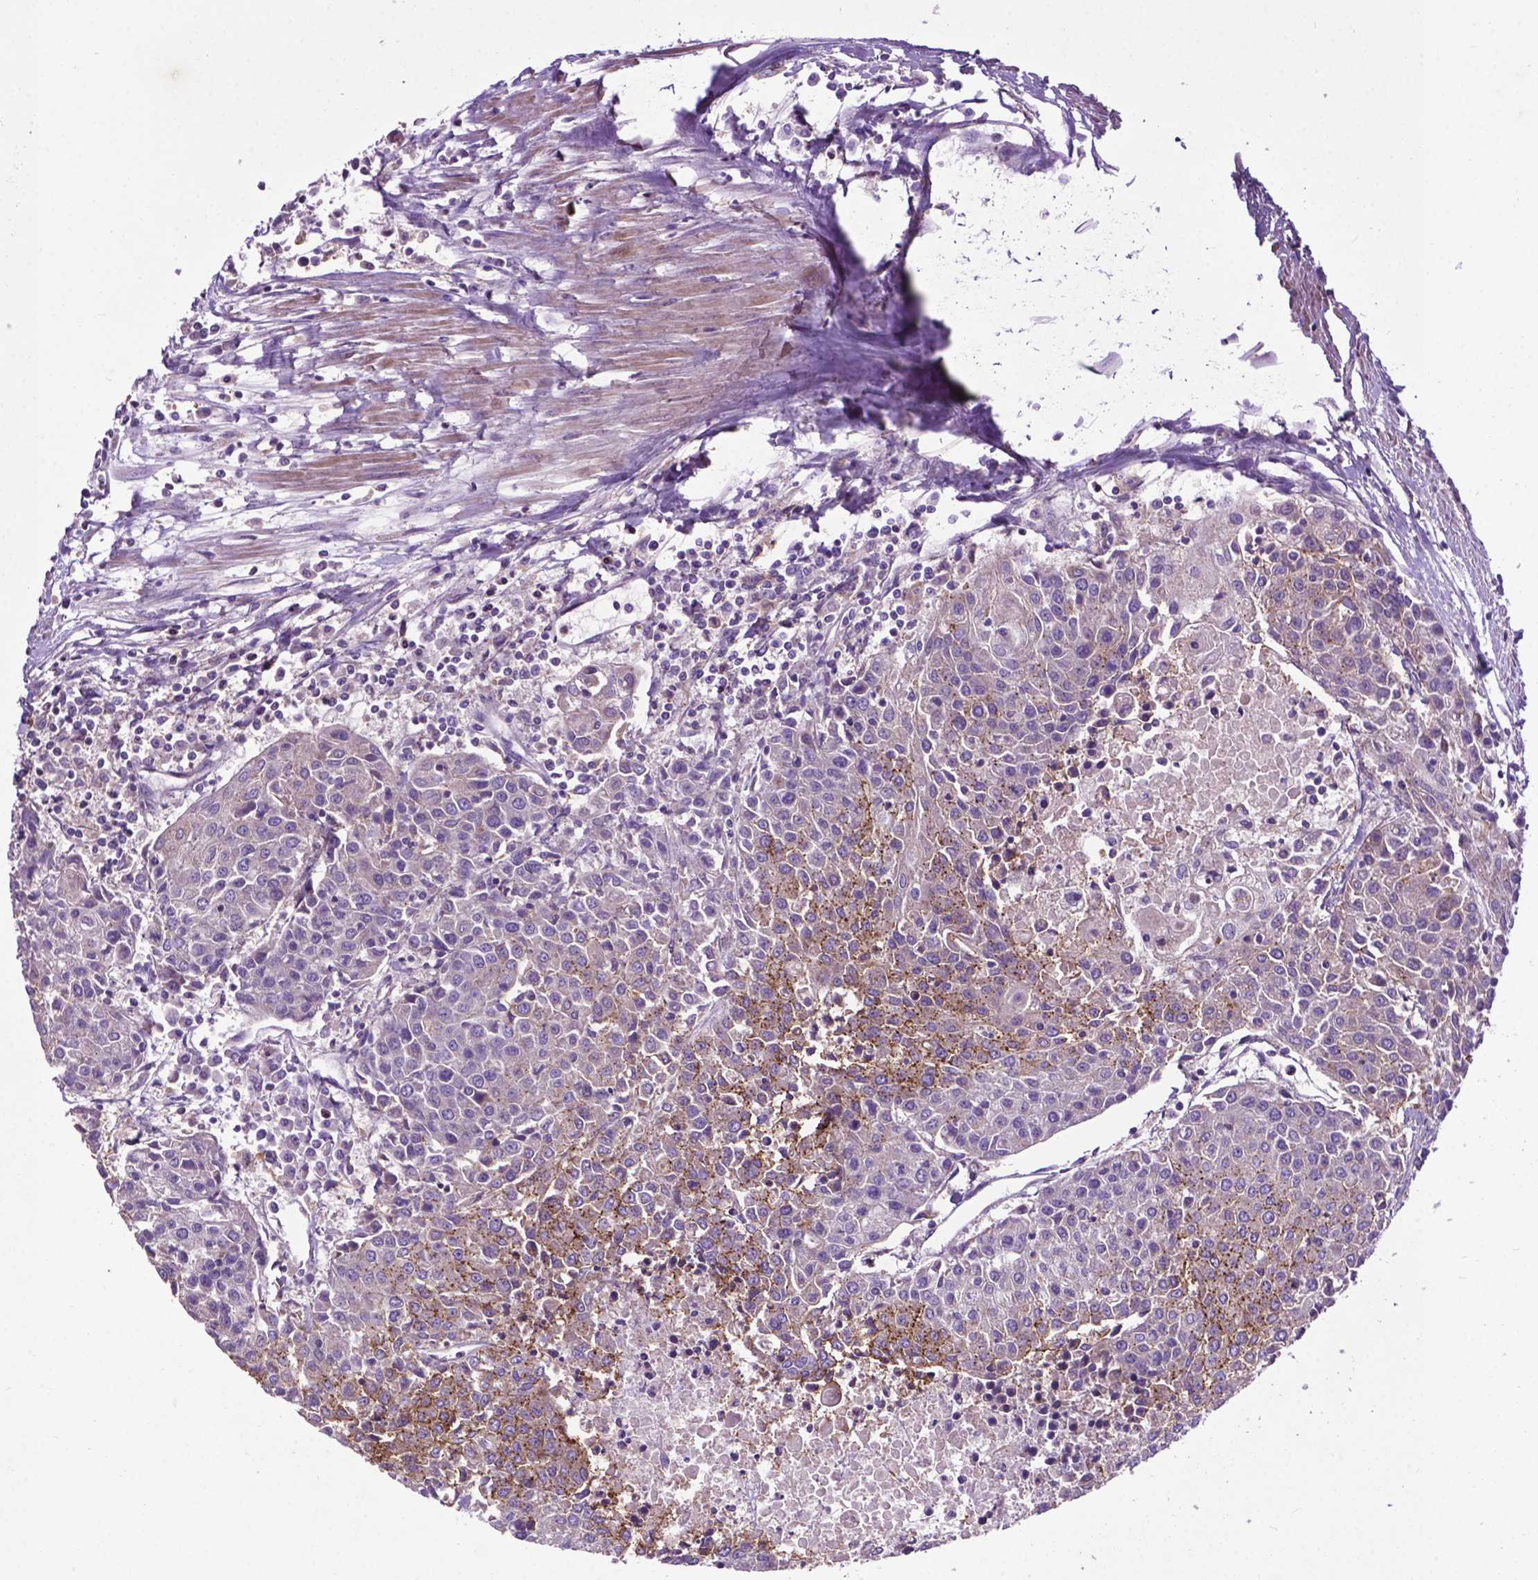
{"staining": {"intensity": "moderate", "quantity": "<25%", "location": "cytoplasmic/membranous"}, "tissue": "urothelial cancer", "cell_type": "Tumor cells", "image_type": "cancer", "snomed": [{"axis": "morphology", "description": "Urothelial carcinoma, High grade"}, {"axis": "topography", "description": "Urinary bladder"}], "caption": "Protein expression analysis of urothelial cancer demonstrates moderate cytoplasmic/membranous expression in approximately <25% of tumor cells.", "gene": "SPNS2", "patient": {"sex": "female", "age": 85}}